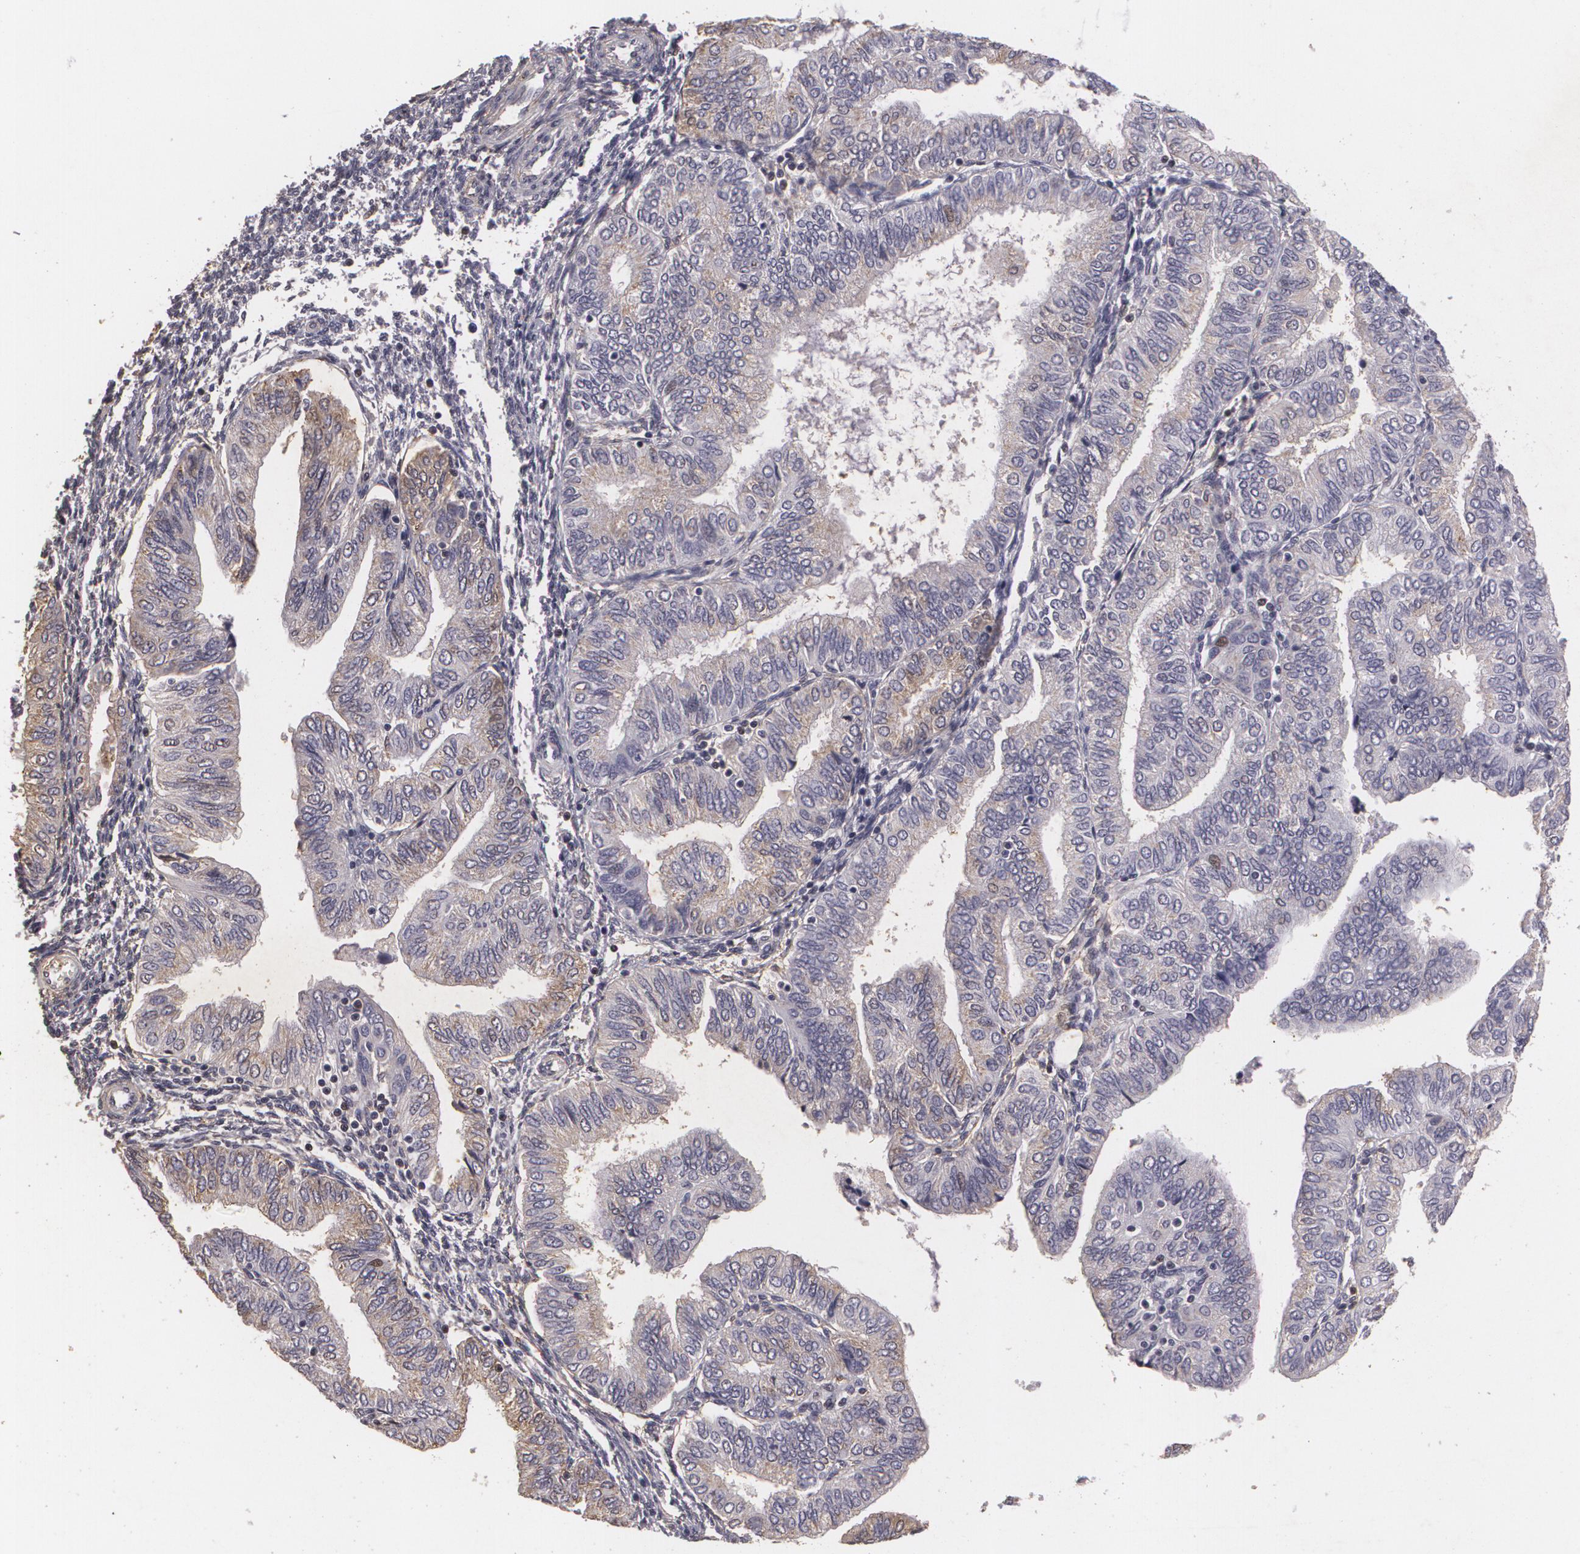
{"staining": {"intensity": "weak", "quantity": "25%-75%", "location": "cytoplasmic/membranous"}, "tissue": "endometrial cancer", "cell_type": "Tumor cells", "image_type": "cancer", "snomed": [{"axis": "morphology", "description": "Adenocarcinoma, NOS"}, {"axis": "topography", "description": "Endometrium"}], "caption": "Endometrial cancer stained for a protein shows weak cytoplasmic/membranous positivity in tumor cells.", "gene": "KCNA4", "patient": {"sex": "female", "age": 51}}